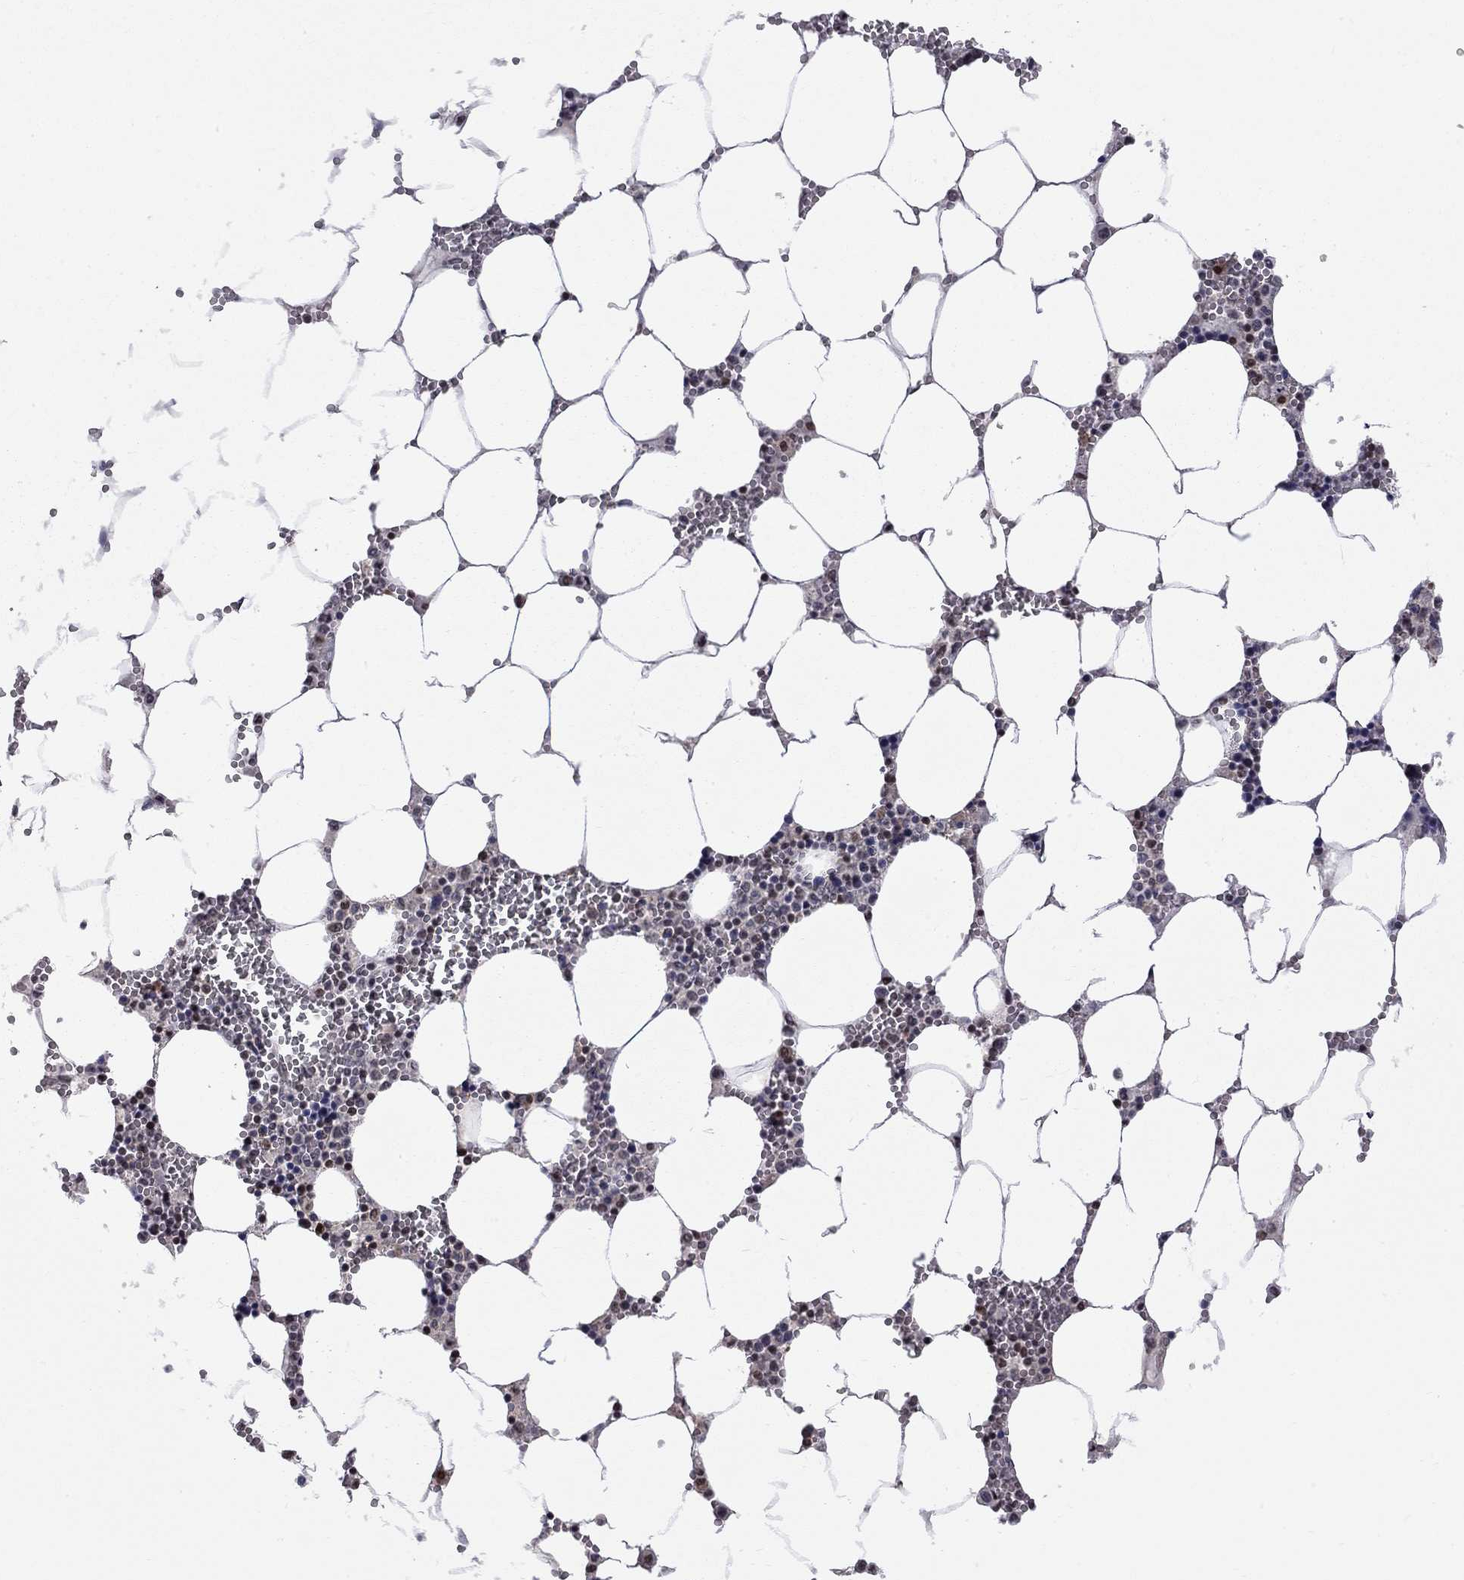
{"staining": {"intensity": "moderate", "quantity": "<25%", "location": "nuclear"}, "tissue": "bone marrow", "cell_type": "Hematopoietic cells", "image_type": "normal", "snomed": [{"axis": "morphology", "description": "Normal tissue, NOS"}, {"axis": "topography", "description": "Bone marrow"}], "caption": "Protein staining of benign bone marrow shows moderate nuclear expression in about <25% of hematopoietic cells.", "gene": "RFWD3", "patient": {"sex": "female", "age": 64}}